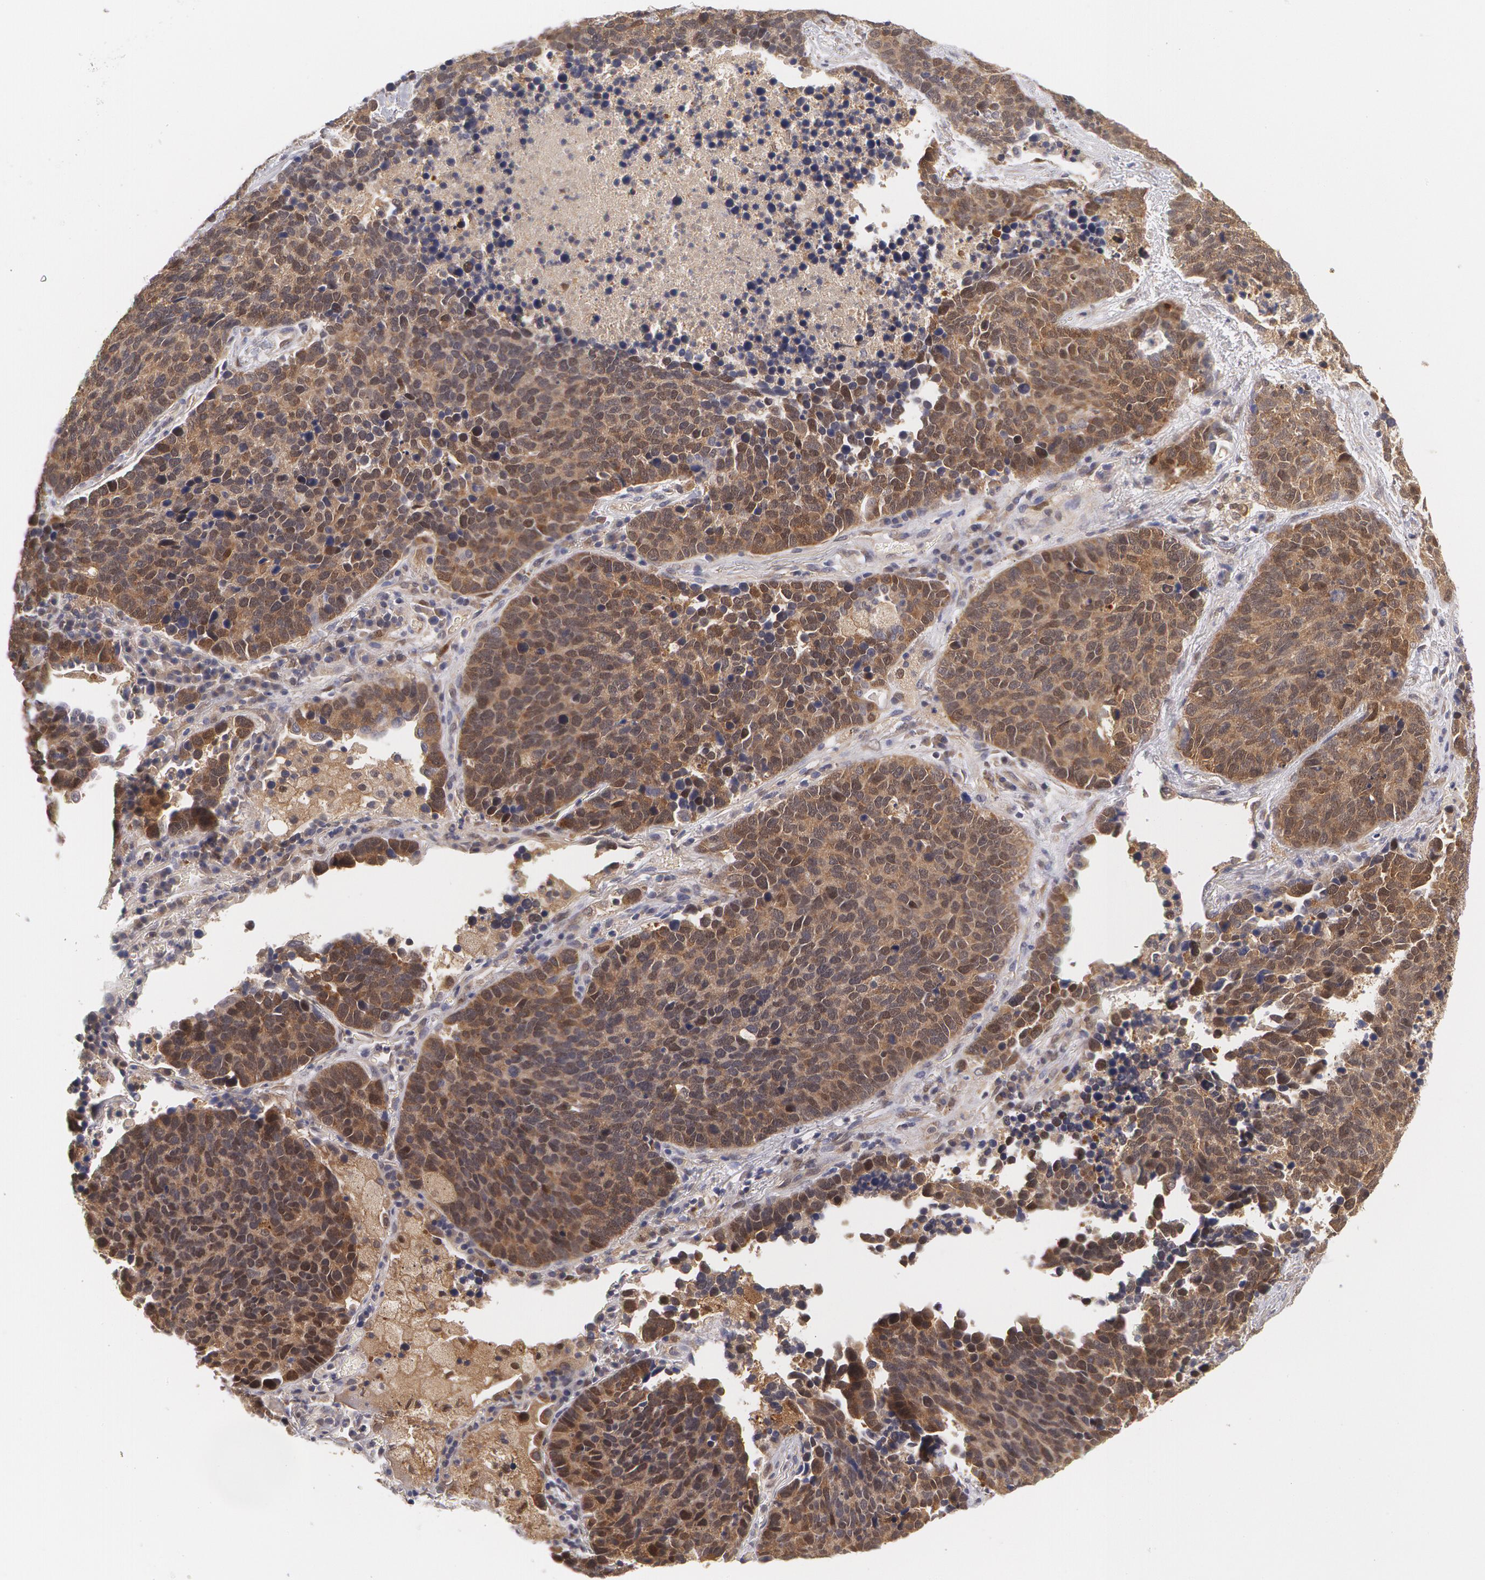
{"staining": {"intensity": "weak", "quantity": ">75%", "location": "cytoplasmic/membranous"}, "tissue": "lung cancer", "cell_type": "Tumor cells", "image_type": "cancer", "snomed": [{"axis": "morphology", "description": "Neoplasm, malignant, NOS"}, {"axis": "topography", "description": "Lung"}], "caption": "A high-resolution photomicrograph shows IHC staining of lung cancer, which displays weak cytoplasmic/membranous expression in about >75% of tumor cells.", "gene": "TXNRD1", "patient": {"sex": "female", "age": 75}}